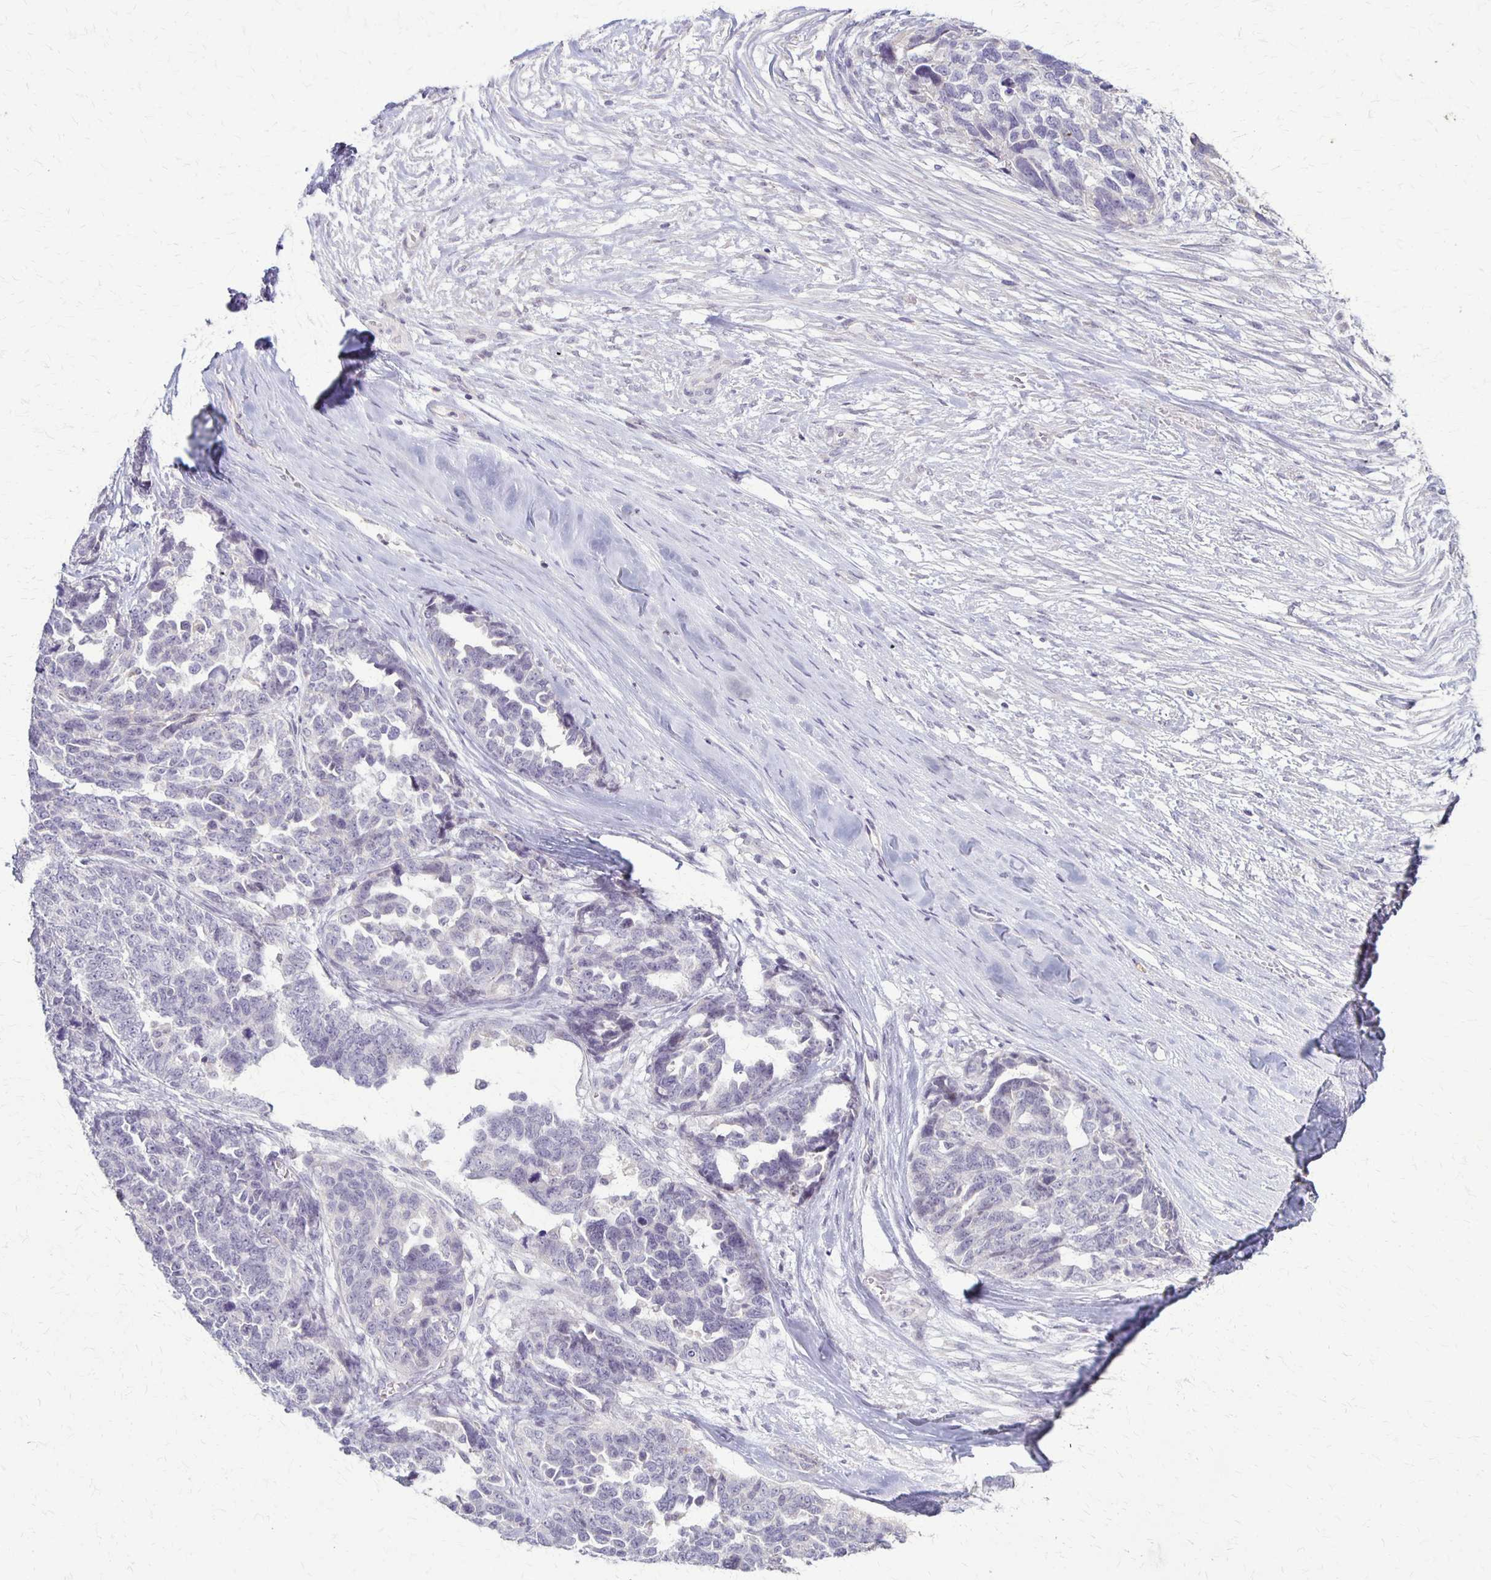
{"staining": {"intensity": "negative", "quantity": "none", "location": "none"}, "tissue": "ovarian cancer", "cell_type": "Tumor cells", "image_type": "cancer", "snomed": [{"axis": "morphology", "description": "Cystadenocarcinoma, serous, NOS"}, {"axis": "topography", "description": "Ovary"}], "caption": "Human serous cystadenocarcinoma (ovarian) stained for a protein using IHC demonstrates no staining in tumor cells.", "gene": "SLC35E2B", "patient": {"sex": "female", "age": 69}}